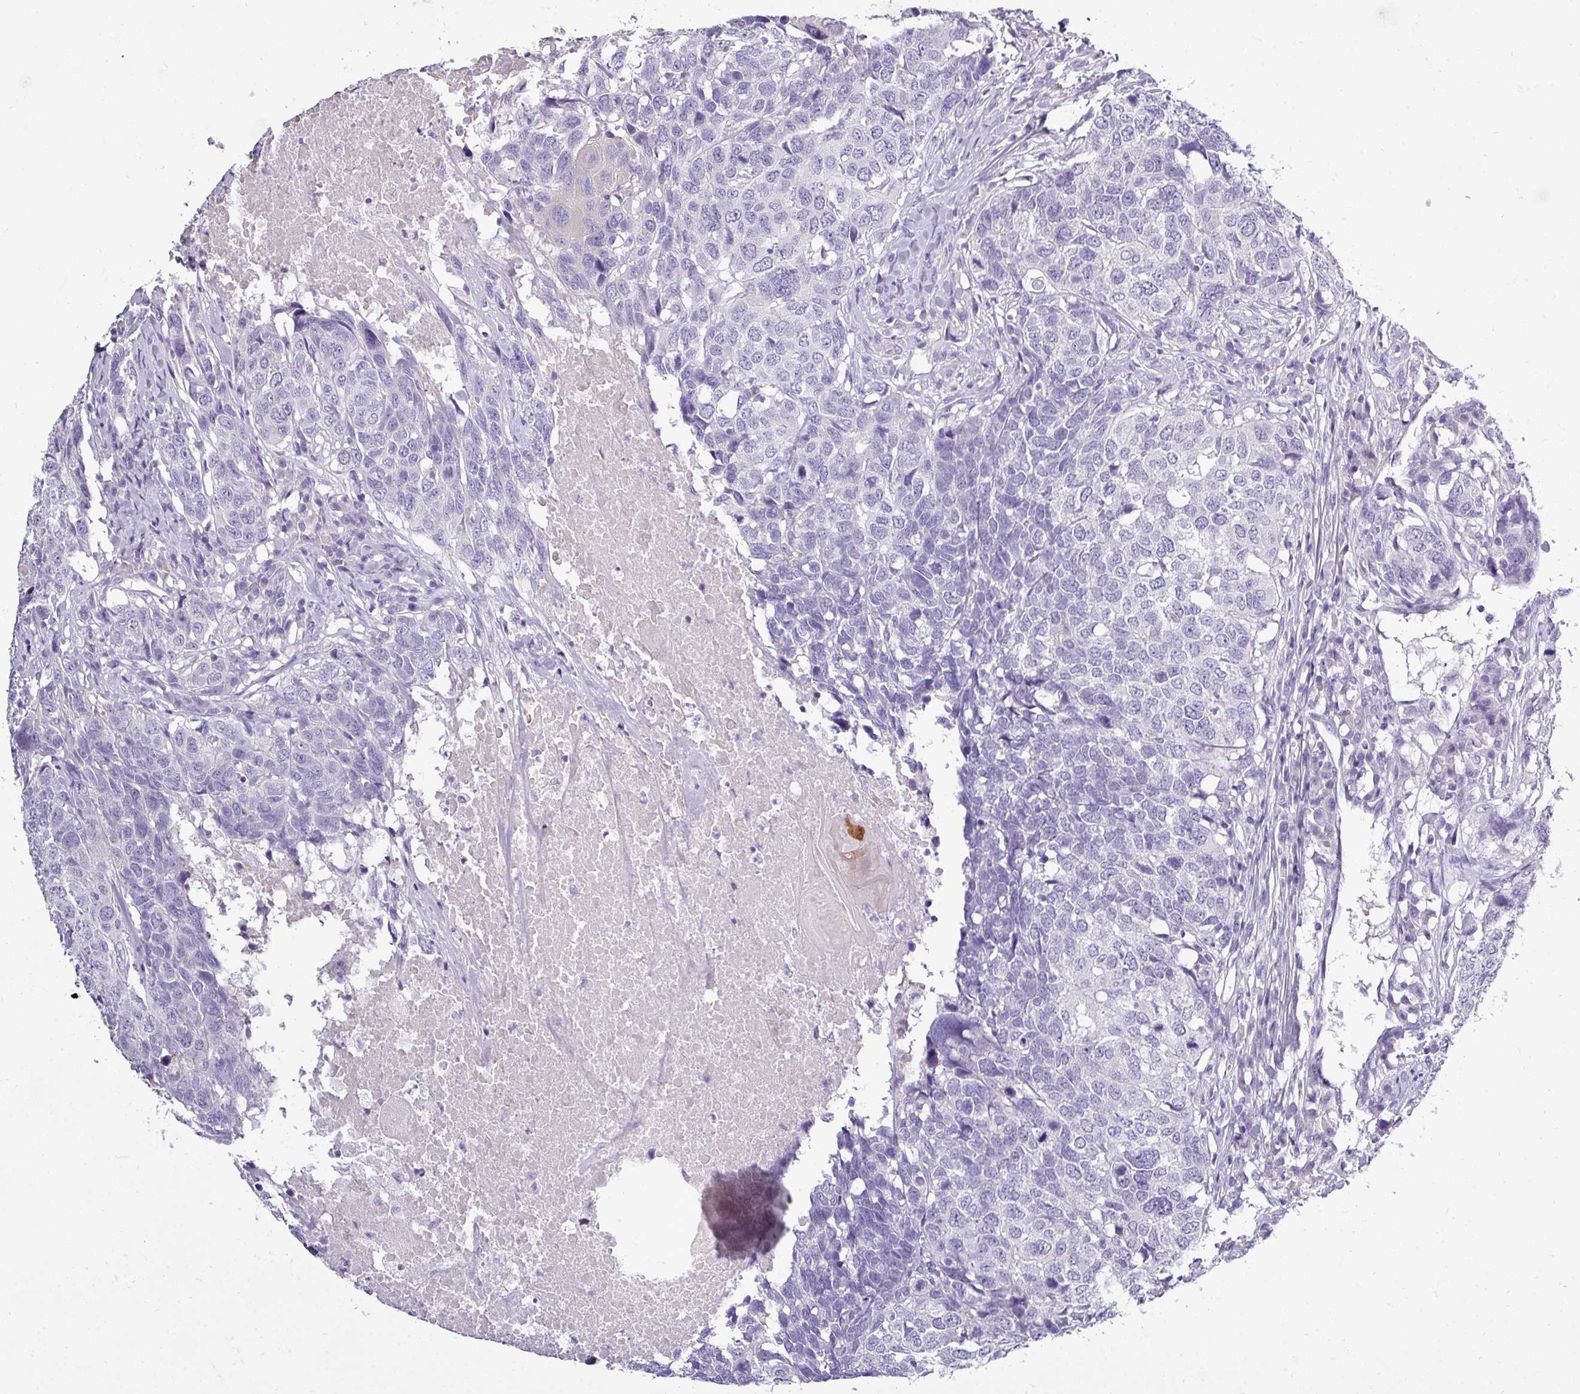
{"staining": {"intensity": "negative", "quantity": "none", "location": "none"}, "tissue": "head and neck cancer", "cell_type": "Tumor cells", "image_type": "cancer", "snomed": [{"axis": "morphology", "description": "Squamous cell carcinoma, NOS"}, {"axis": "topography", "description": "Head-Neck"}], "caption": "IHC histopathology image of squamous cell carcinoma (head and neck) stained for a protein (brown), which shows no staining in tumor cells.", "gene": "DNAAF9", "patient": {"sex": "male", "age": 66}}